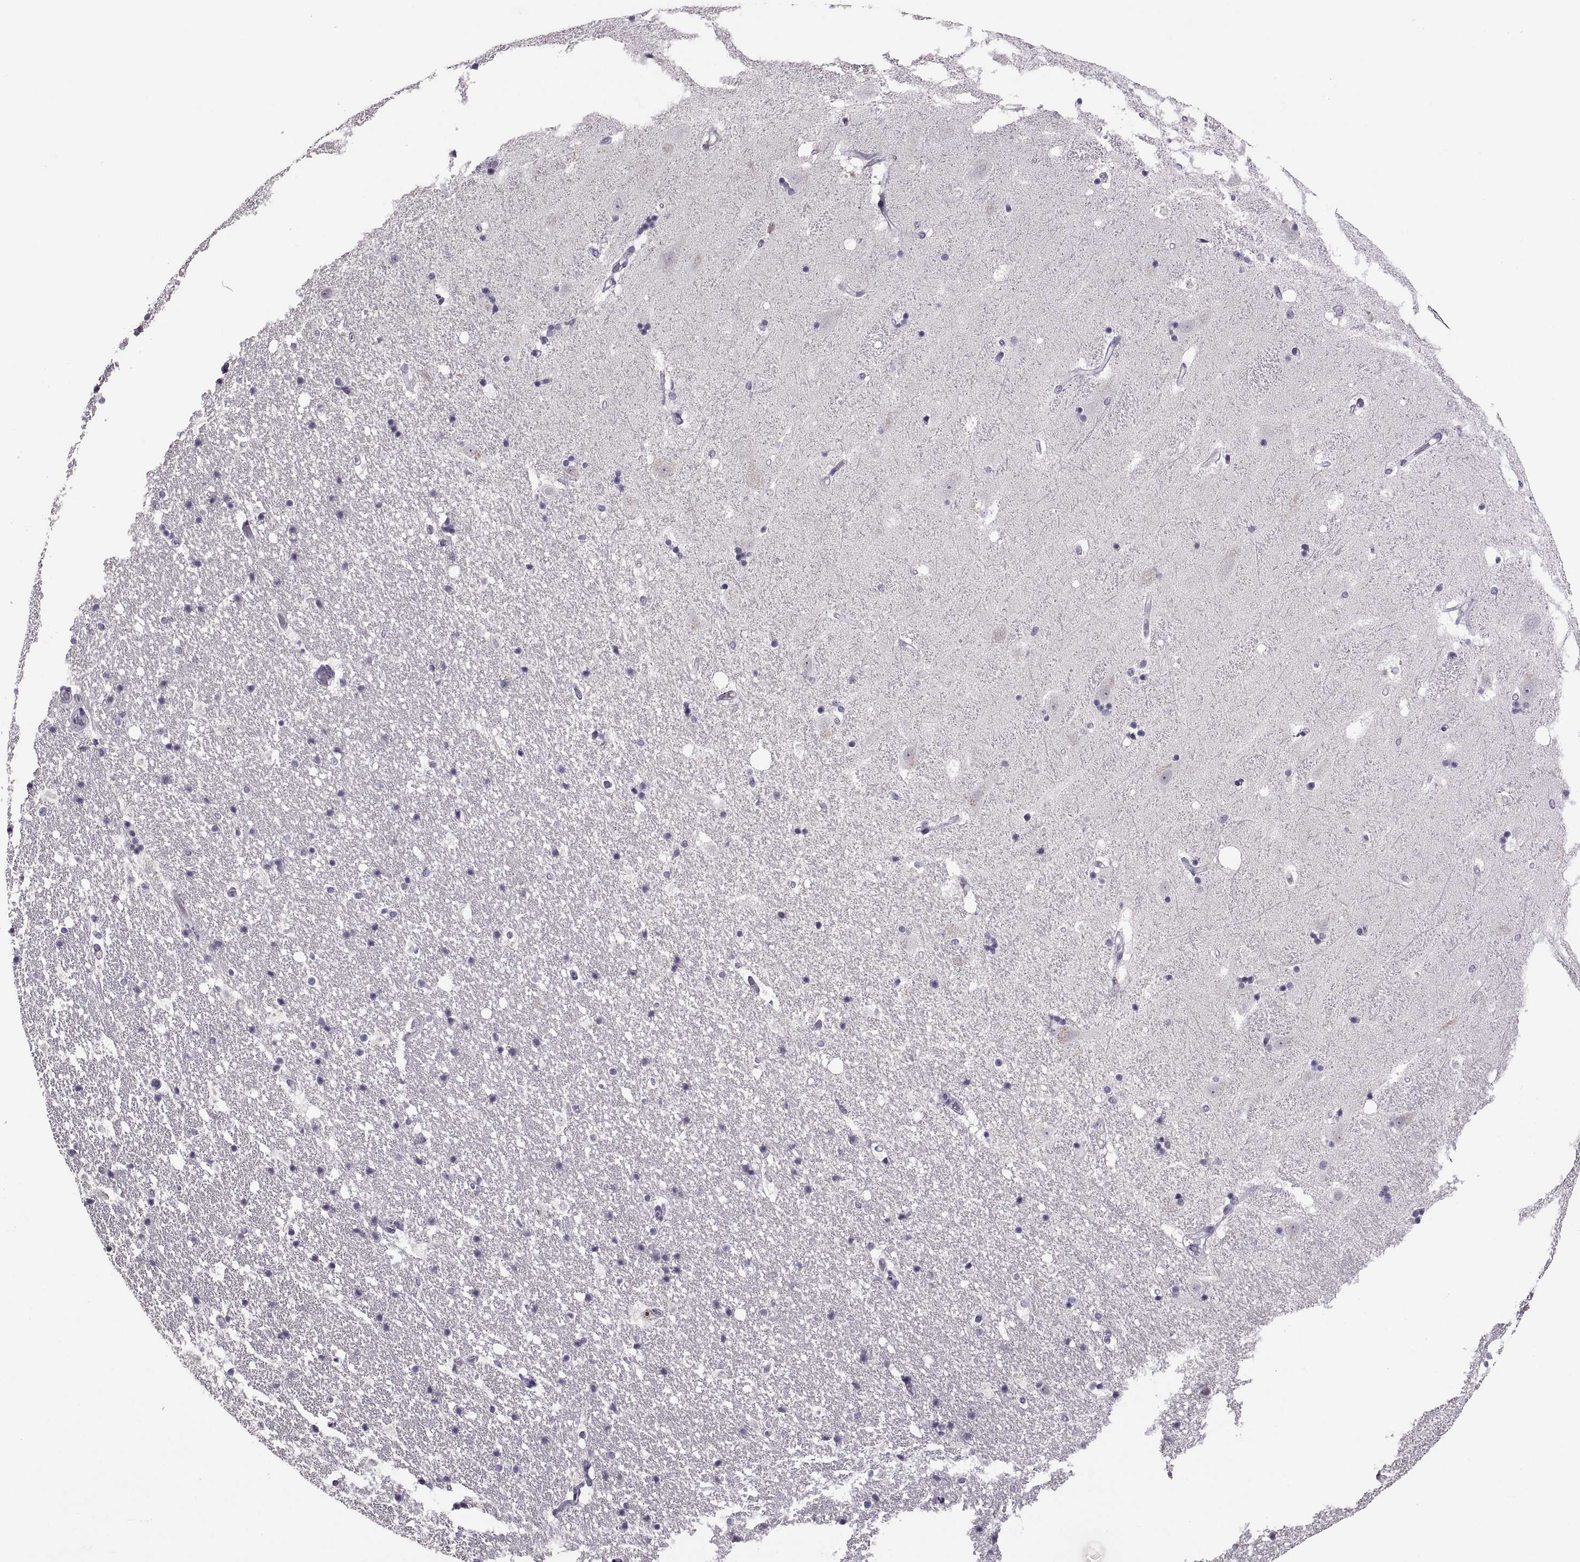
{"staining": {"intensity": "negative", "quantity": "none", "location": "none"}, "tissue": "hippocampus", "cell_type": "Glial cells", "image_type": "normal", "snomed": [{"axis": "morphology", "description": "Normal tissue, NOS"}, {"axis": "topography", "description": "Hippocampus"}], "caption": "Glial cells show no significant protein positivity in normal hippocampus.", "gene": "NEK2", "patient": {"sex": "male", "age": 49}}